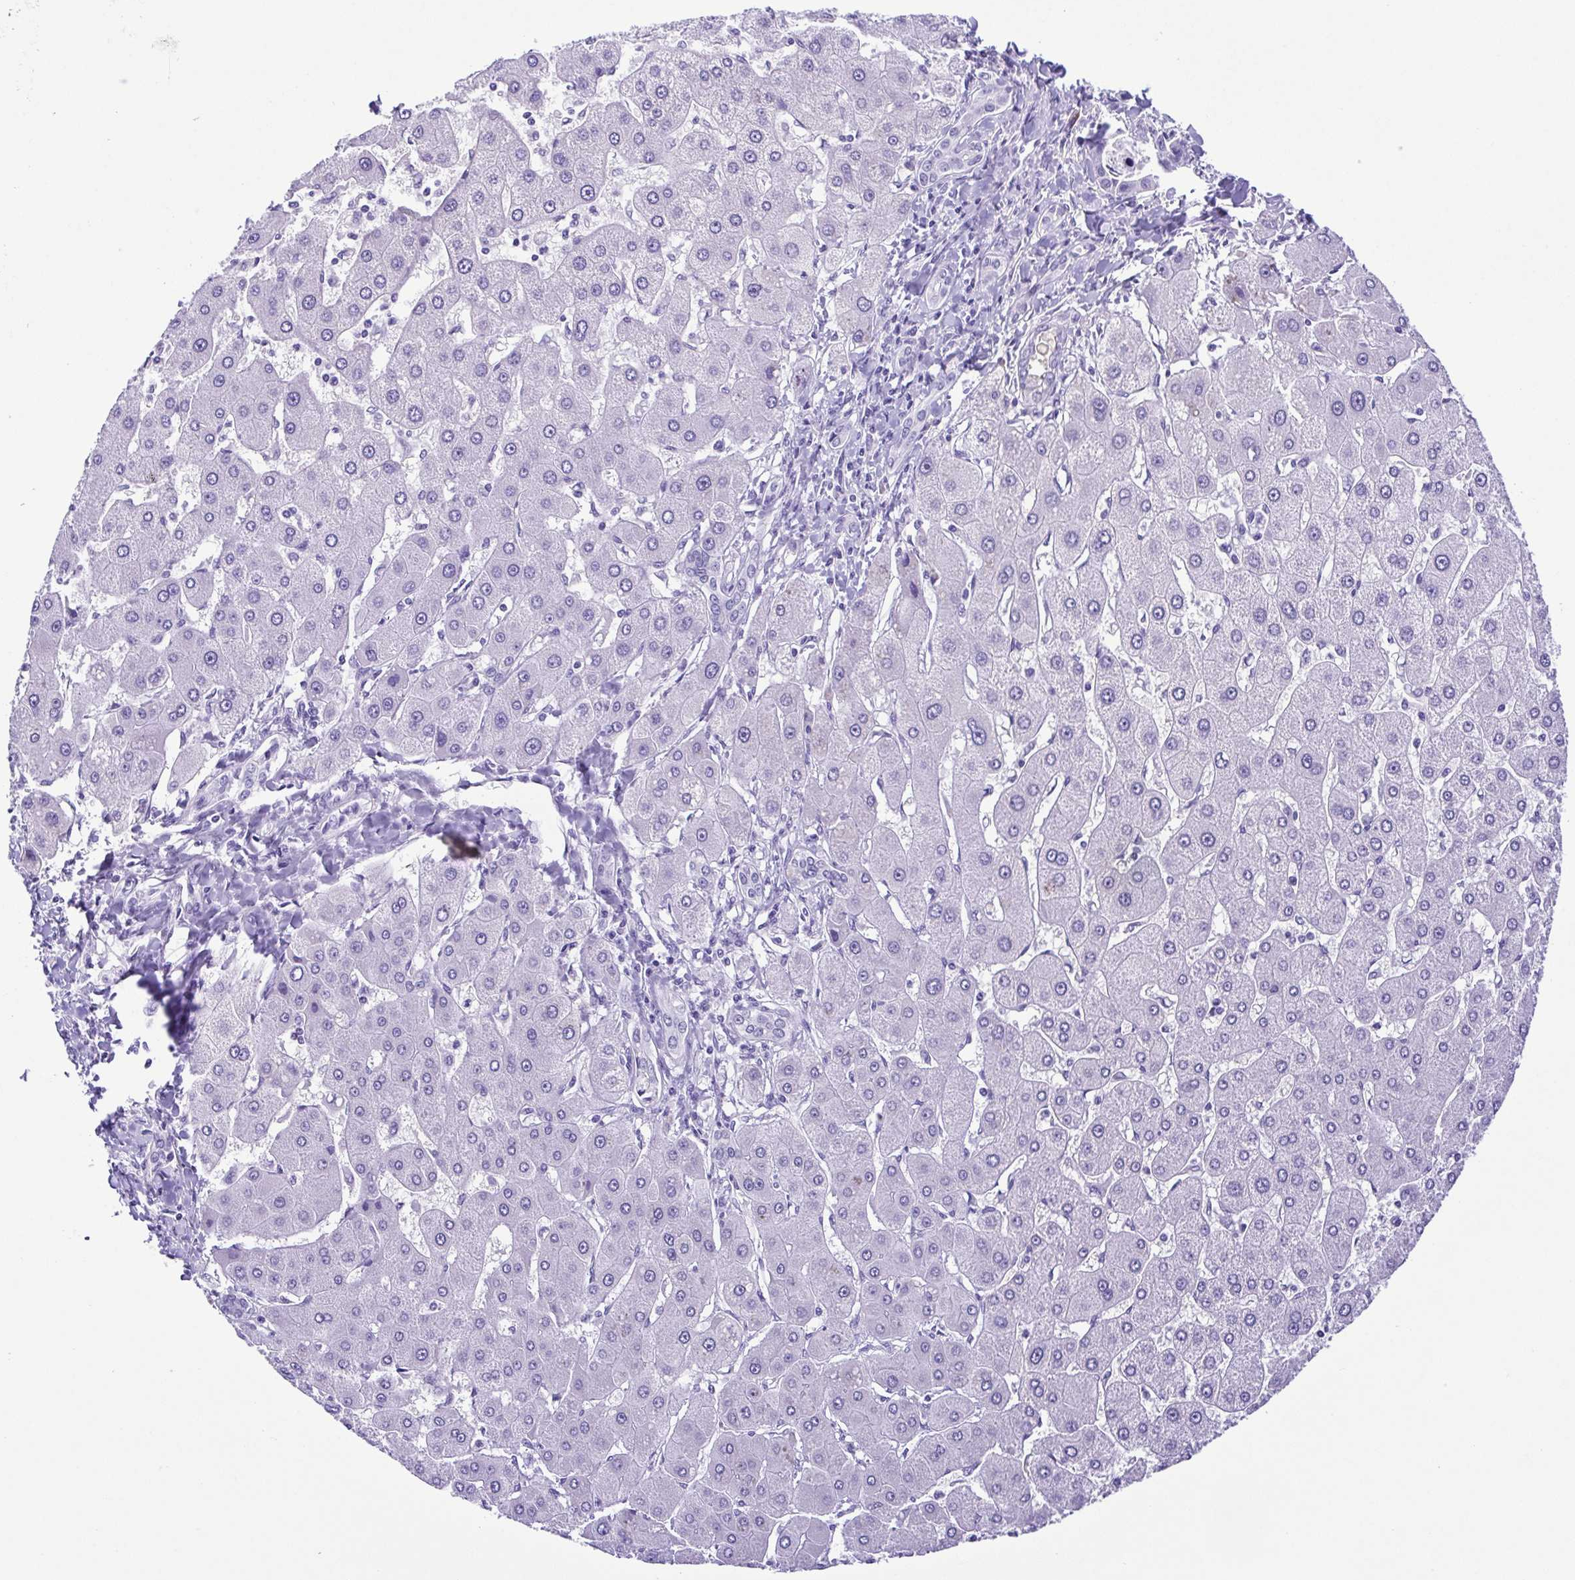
{"staining": {"intensity": "negative", "quantity": "none", "location": "none"}, "tissue": "liver cancer", "cell_type": "Tumor cells", "image_type": "cancer", "snomed": [{"axis": "morphology", "description": "Cholangiocarcinoma"}, {"axis": "topography", "description": "Liver"}], "caption": "The IHC micrograph has no significant staining in tumor cells of liver cancer tissue. (DAB (3,3'-diaminobenzidine) immunohistochemistry (IHC), high magnification).", "gene": "PAK3", "patient": {"sex": "male", "age": 66}}